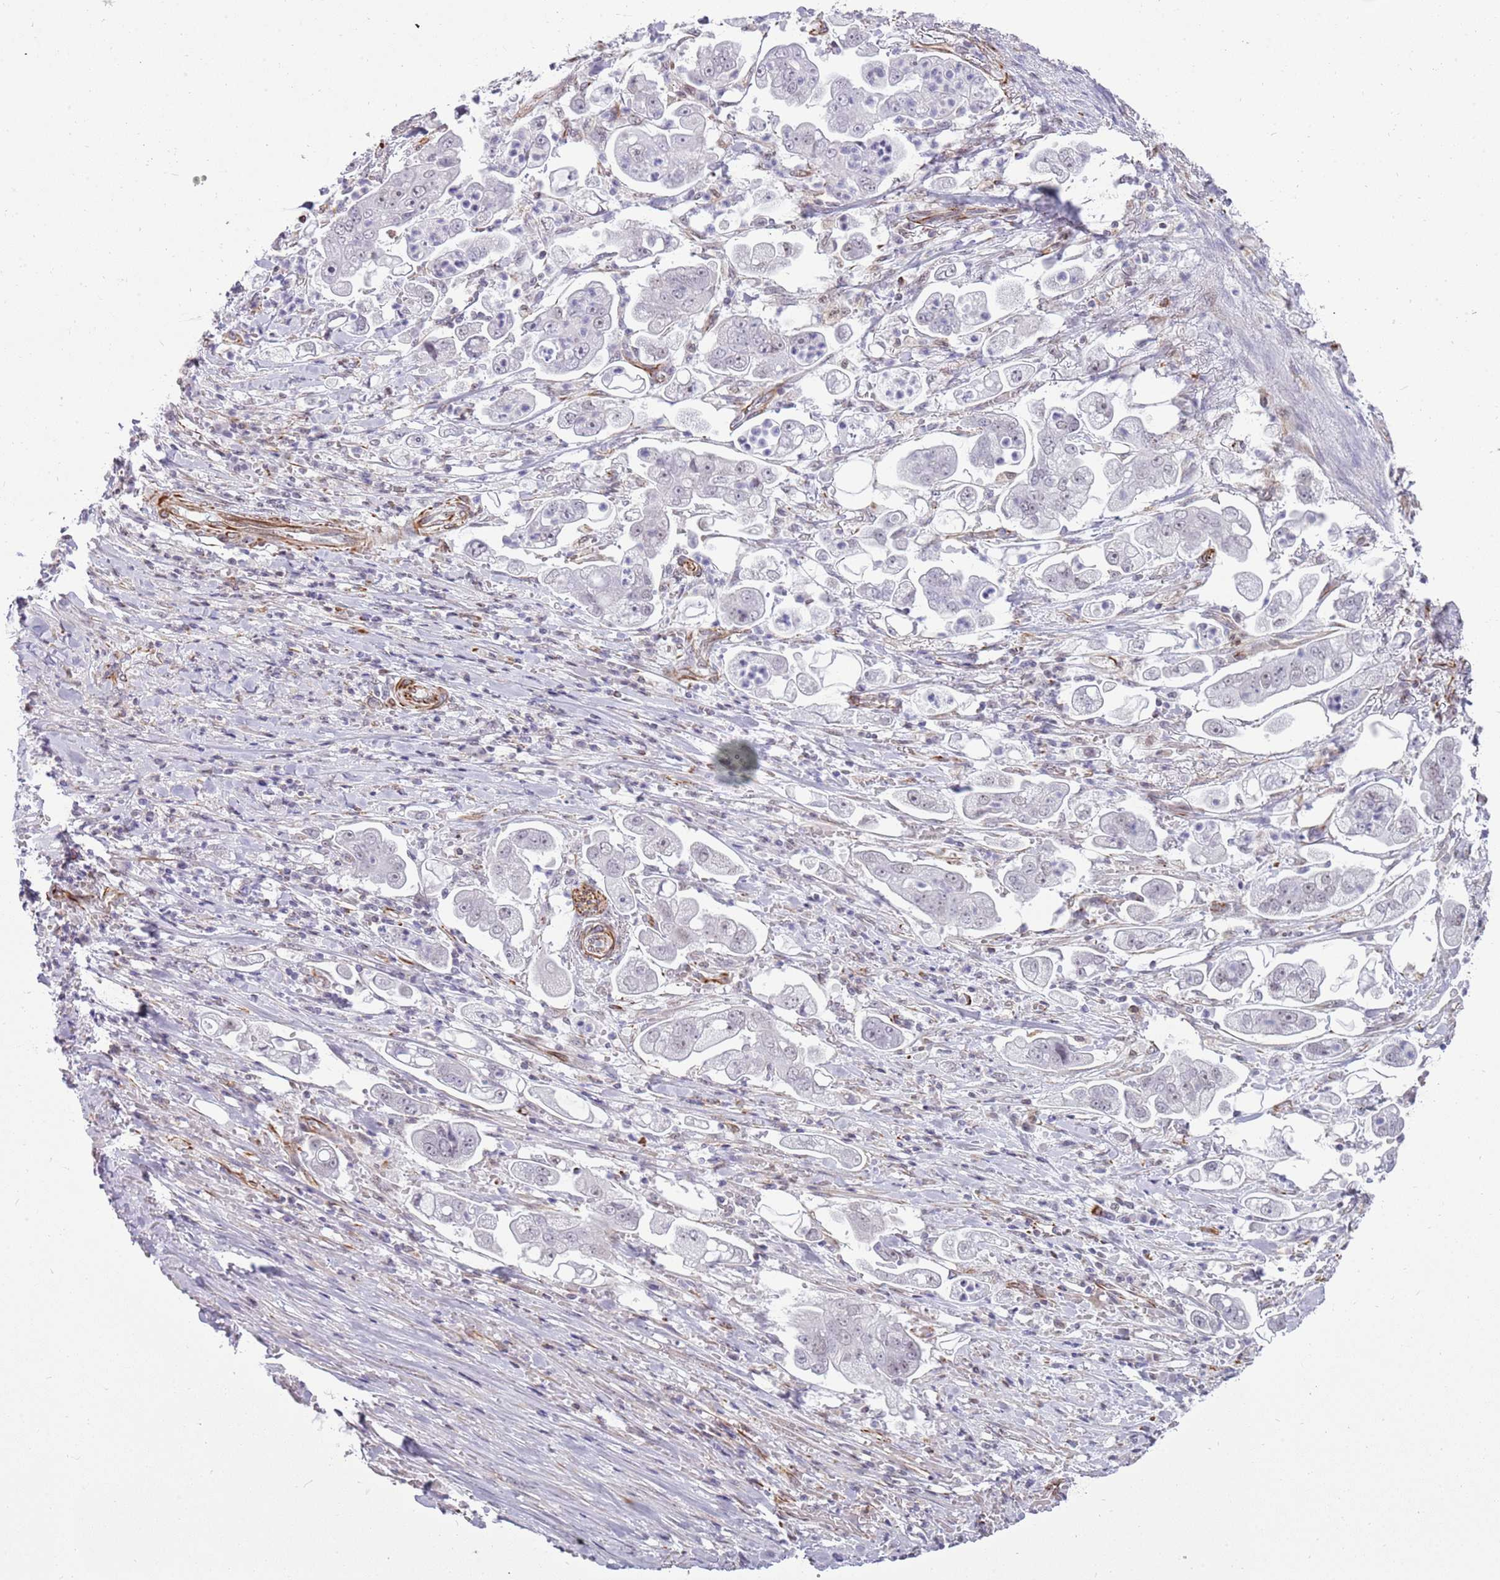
{"staining": {"intensity": "negative", "quantity": "none", "location": "none"}, "tissue": "stomach cancer", "cell_type": "Tumor cells", "image_type": "cancer", "snomed": [{"axis": "morphology", "description": "Adenocarcinoma, NOS"}, {"axis": "topography", "description": "Stomach"}], "caption": "Immunohistochemistry (IHC) image of stomach adenocarcinoma stained for a protein (brown), which displays no expression in tumor cells. Brightfield microscopy of immunohistochemistry (IHC) stained with DAB (3,3'-diaminobenzidine) (brown) and hematoxylin (blue), captured at high magnification.", "gene": "NBPF3", "patient": {"sex": "male", "age": 62}}